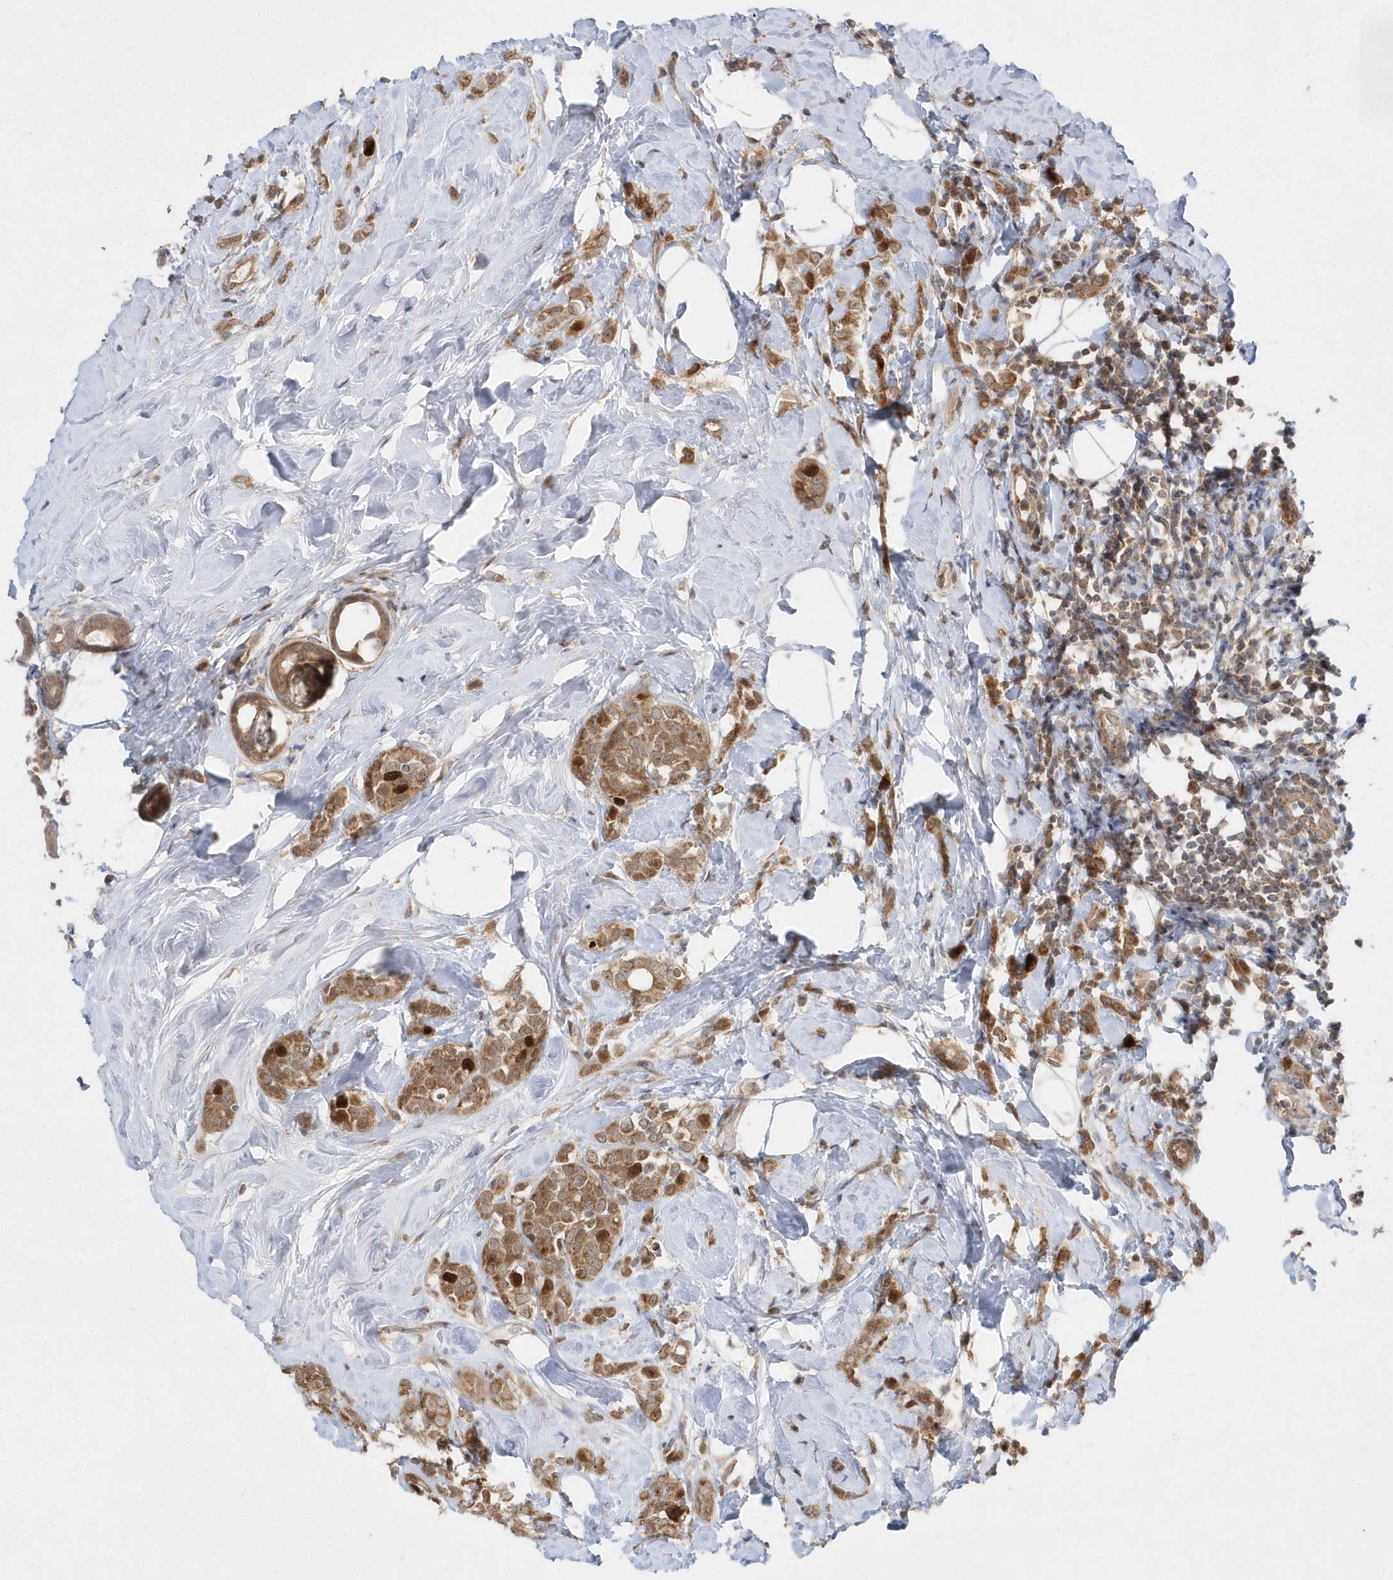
{"staining": {"intensity": "moderate", "quantity": ">75%", "location": "cytoplasmic/membranous,nuclear"}, "tissue": "breast cancer", "cell_type": "Tumor cells", "image_type": "cancer", "snomed": [{"axis": "morphology", "description": "Lobular carcinoma"}, {"axis": "topography", "description": "Breast"}], "caption": "Brown immunohistochemical staining in human breast cancer (lobular carcinoma) exhibits moderate cytoplasmic/membranous and nuclear expression in about >75% of tumor cells.", "gene": "MXI1", "patient": {"sex": "female", "age": 47}}